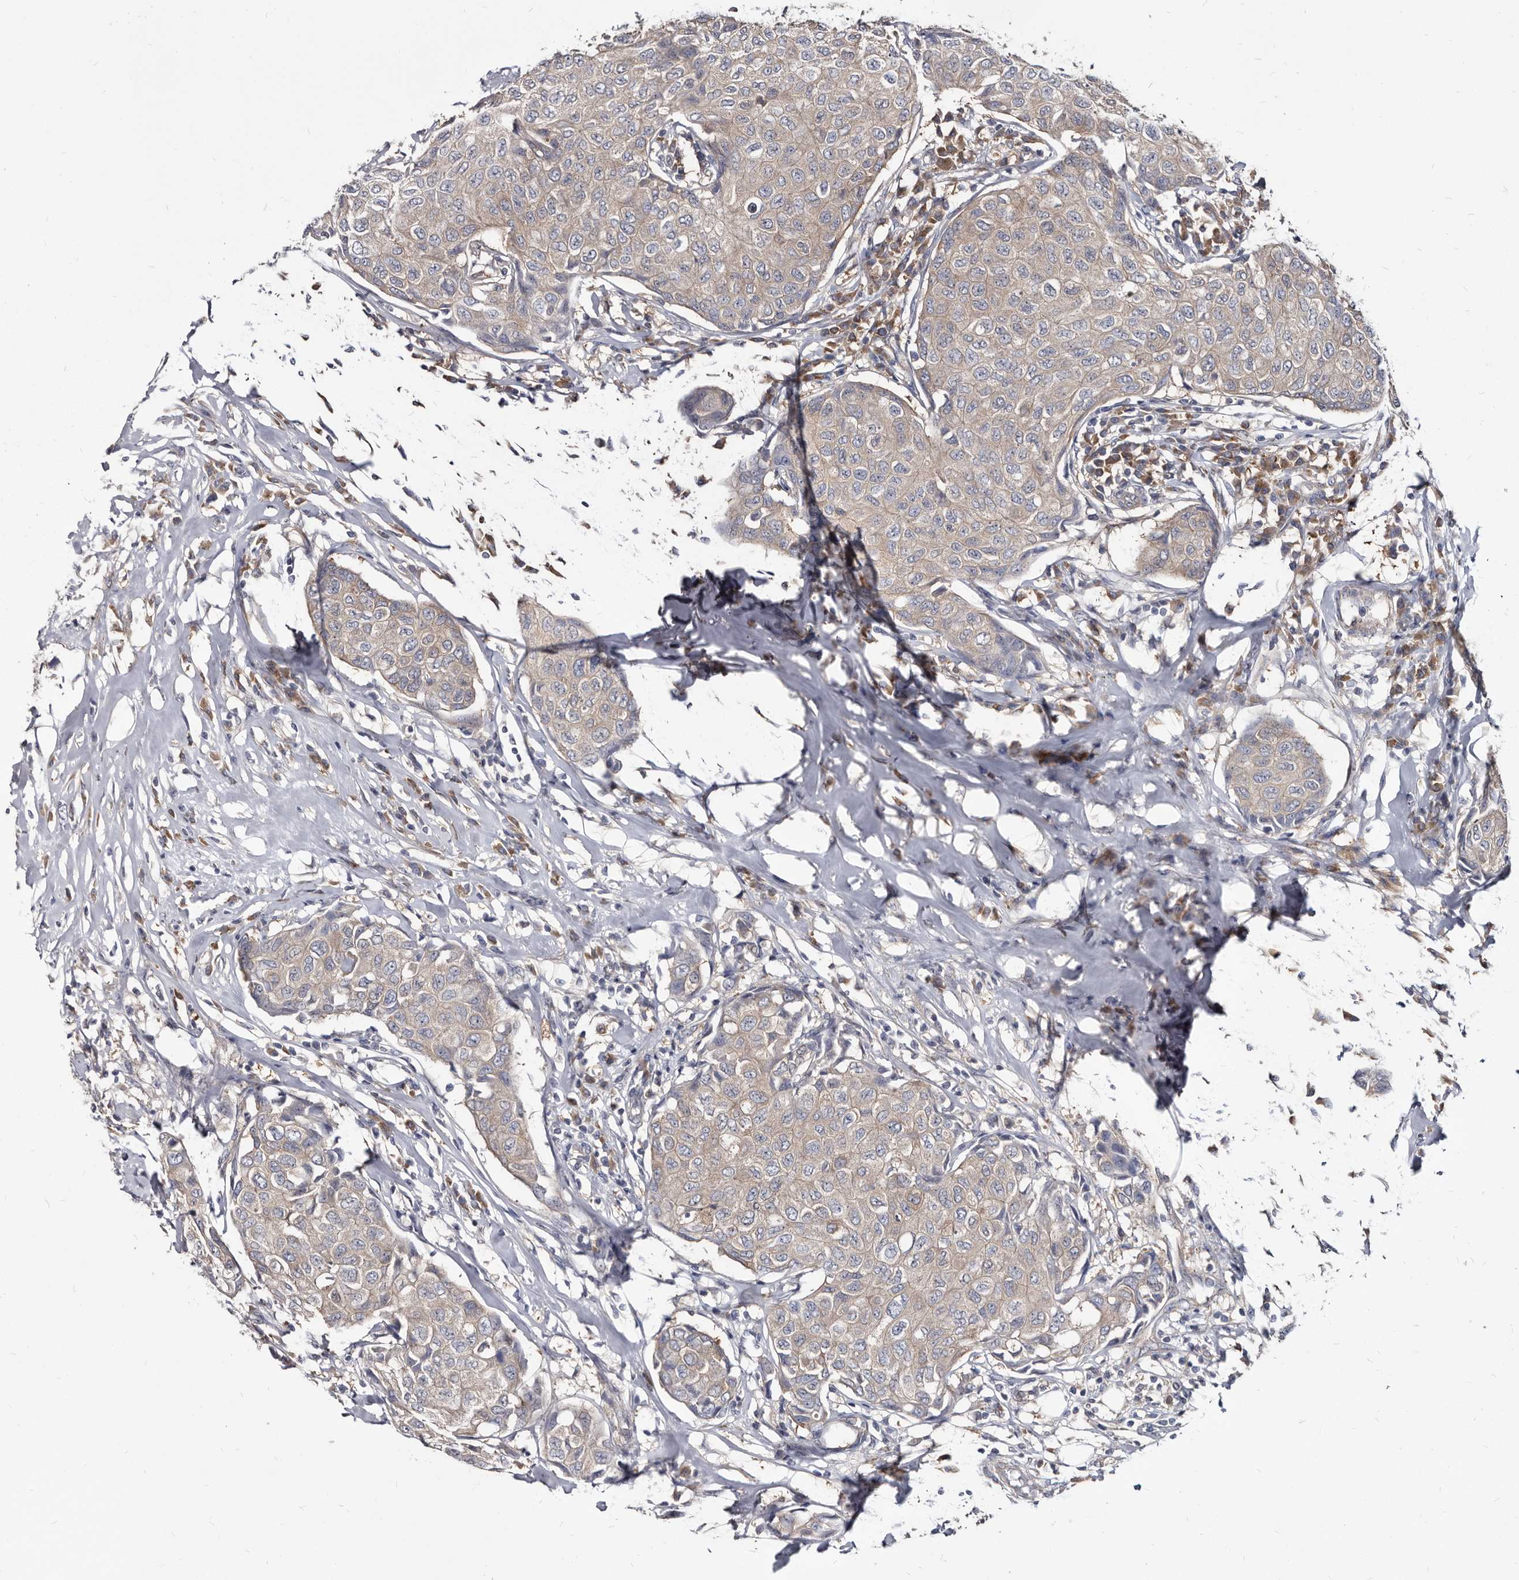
{"staining": {"intensity": "weak", "quantity": "25%-75%", "location": "cytoplasmic/membranous"}, "tissue": "breast cancer", "cell_type": "Tumor cells", "image_type": "cancer", "snomed": [{"axis": "morphology", "description": "Duct carcinoma"}, {"axis": "topography", "description": "Breast"}], "caption": "This is an image of immunohistochemistry staining of breast cancer (invasive ductal carcinoma), which shows weak staining in the cytoplasmic/membranous of tumor cells.", "gene": "ABCF2", "patient": {"sex": "female", "age": 80}}